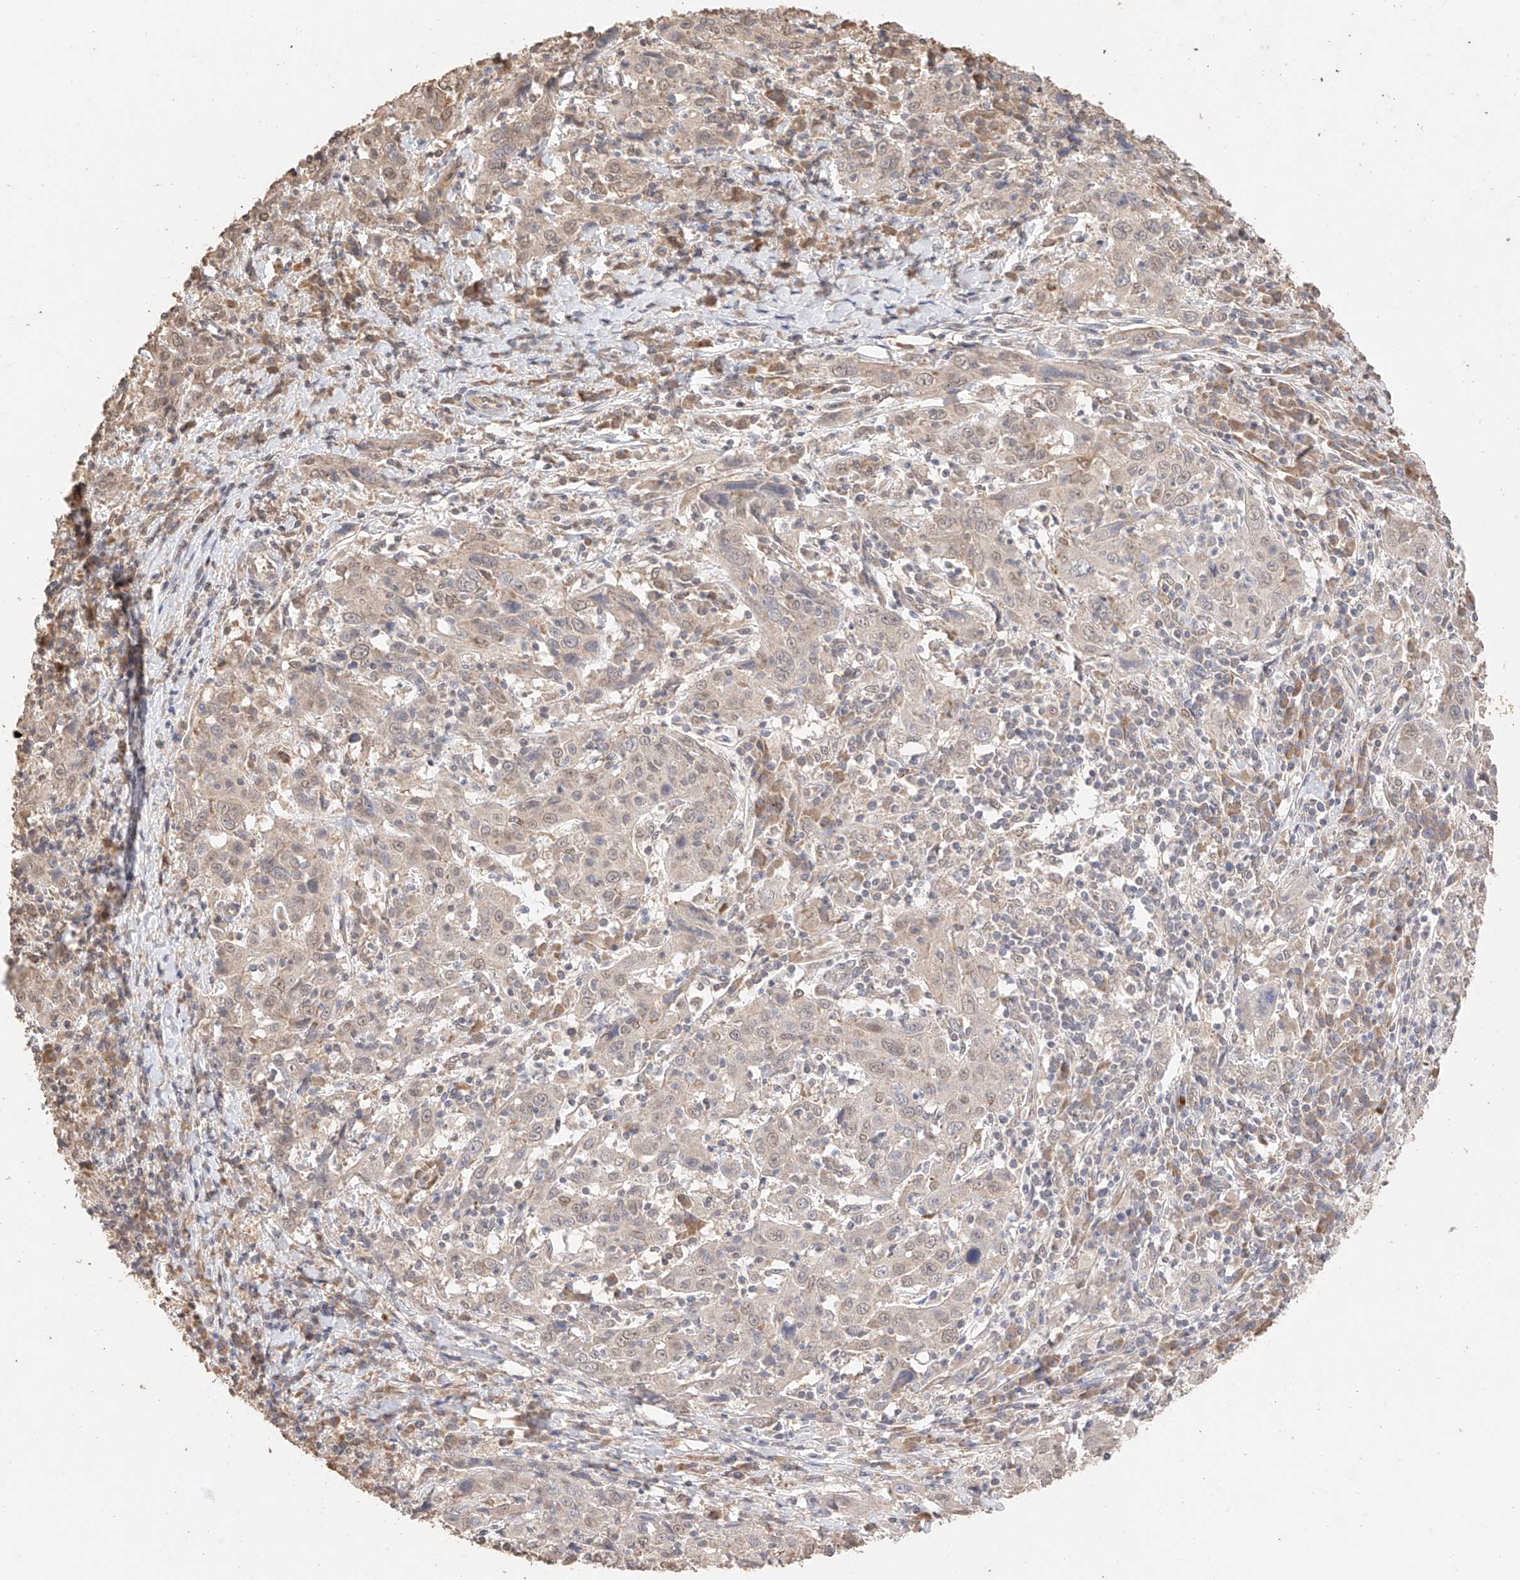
{"staining": {"intensity": "weak", "quantity": "25%-75%", "location": "cytoplasmic/membranous,nuclear"}, "tissue": "cervical cancer", "cell_type": "Tumor cells", "image_type": "cancer", "snomed": [{"axis": "morphology", "description": "Squamous cell carcinoma, NOS"}, {"axis": "topography", "description": "Cervix"}], "caption": "About 25%-75% of tumor cells in cervical cancer (squamous cell carcinoma) exhibit weak cytoplasmic/membranous and nuclear protein positivity as visualized by brown immunohistochemical staining.", "gene": "IL22RA2", "patient": {"sex": "female", "age": 46}}